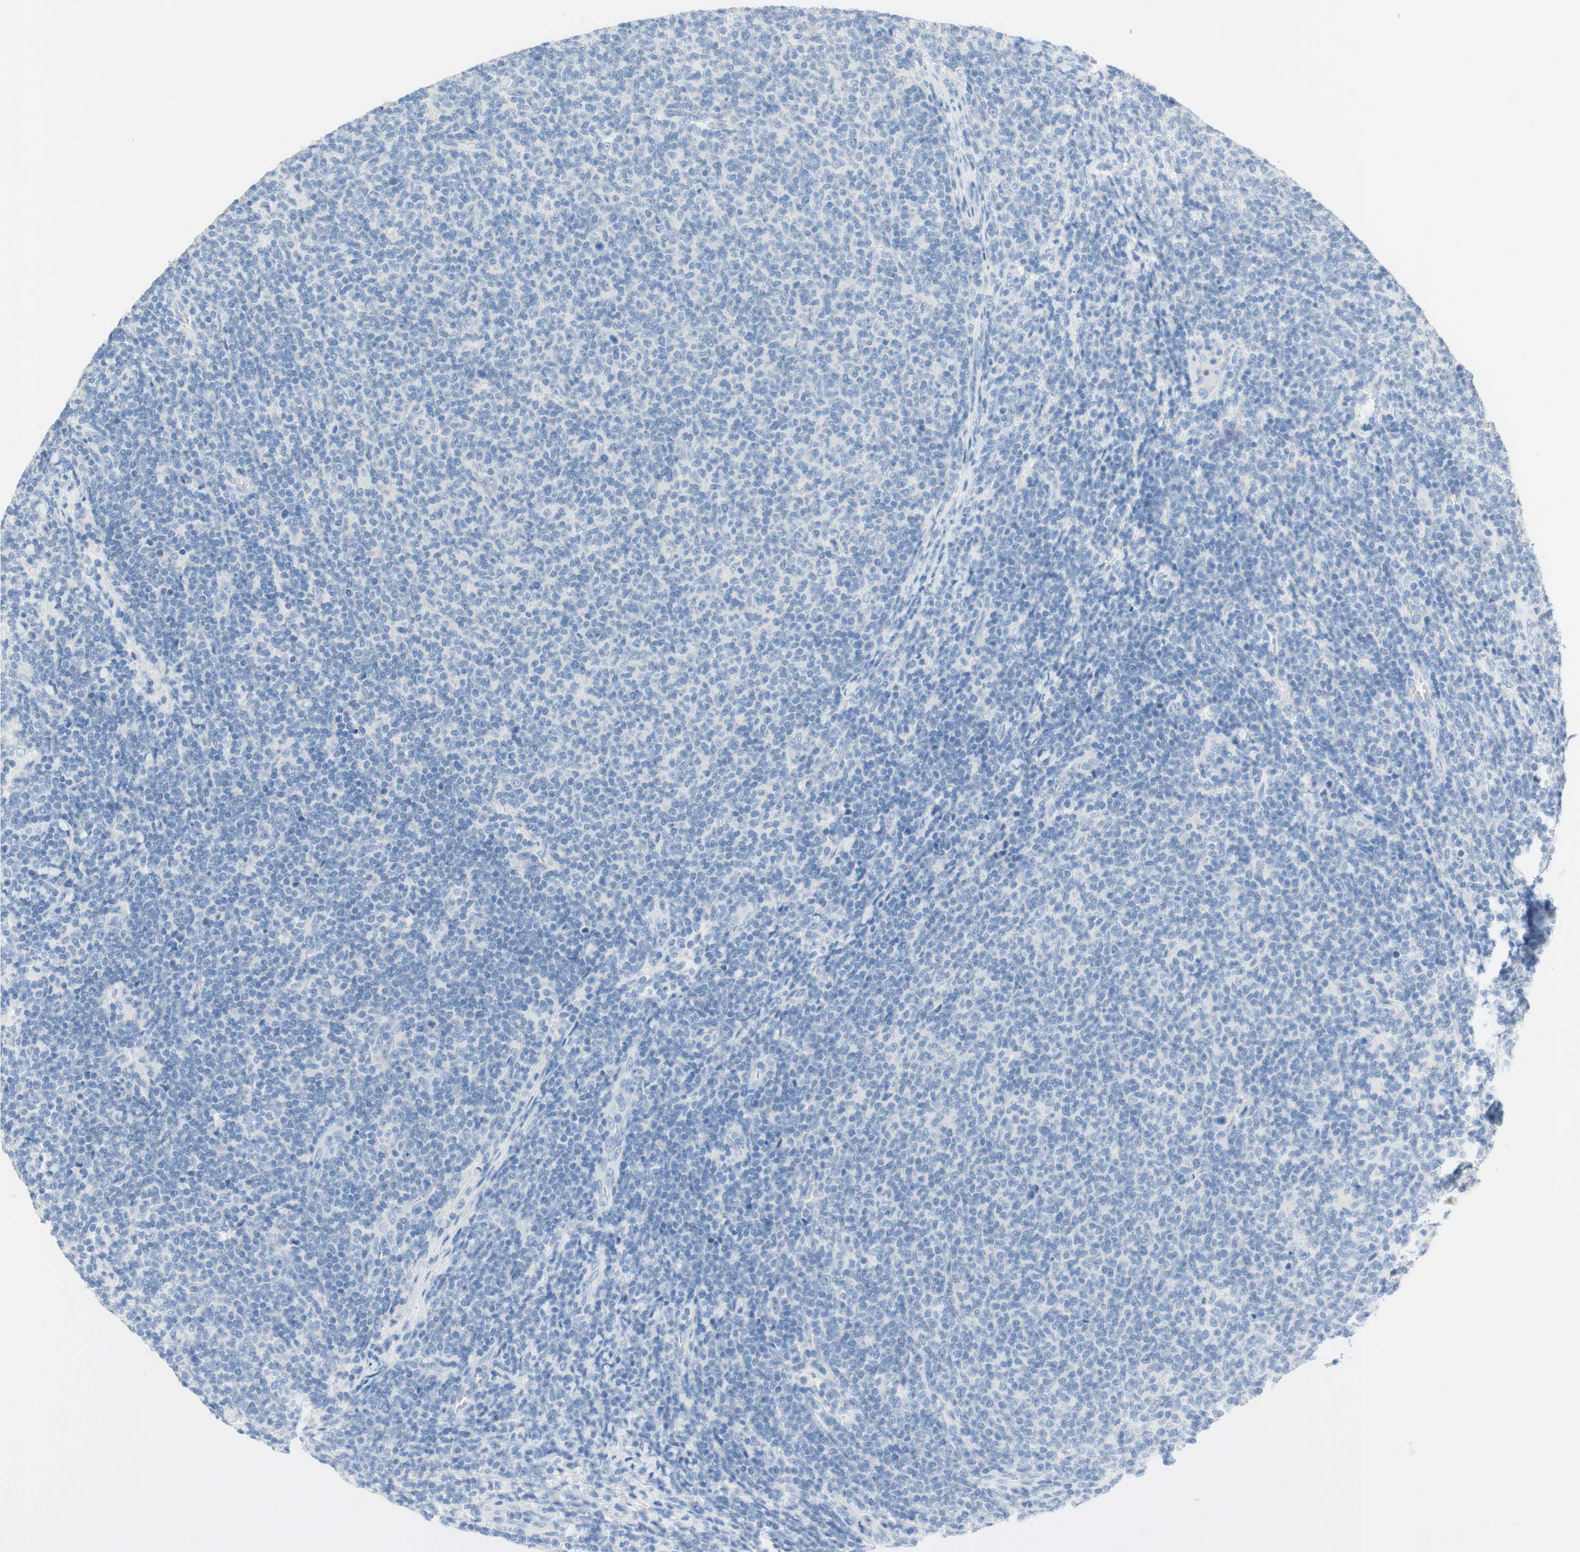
{"staining": {"intensity": "negative", "quantity": "none", "location": "none"}, "tissue": "lymphoma", "cell_type": "Tumor cells", "image_type": "cancer", "snomed": [{"axis": "morphology", "description": "Malignant lymphoma, non-Hodgkin's type, Low grade"}, {"axis": "topography", "description": "Lymph node"}], "caption": "A micrograph of low-grade malignant lymphoma, non-Hodgkin's type stained for a protein shows no brown staining in tumor cells.", "gene": "POLR2J3", "patient": {"sex": "male", "age": 66}}